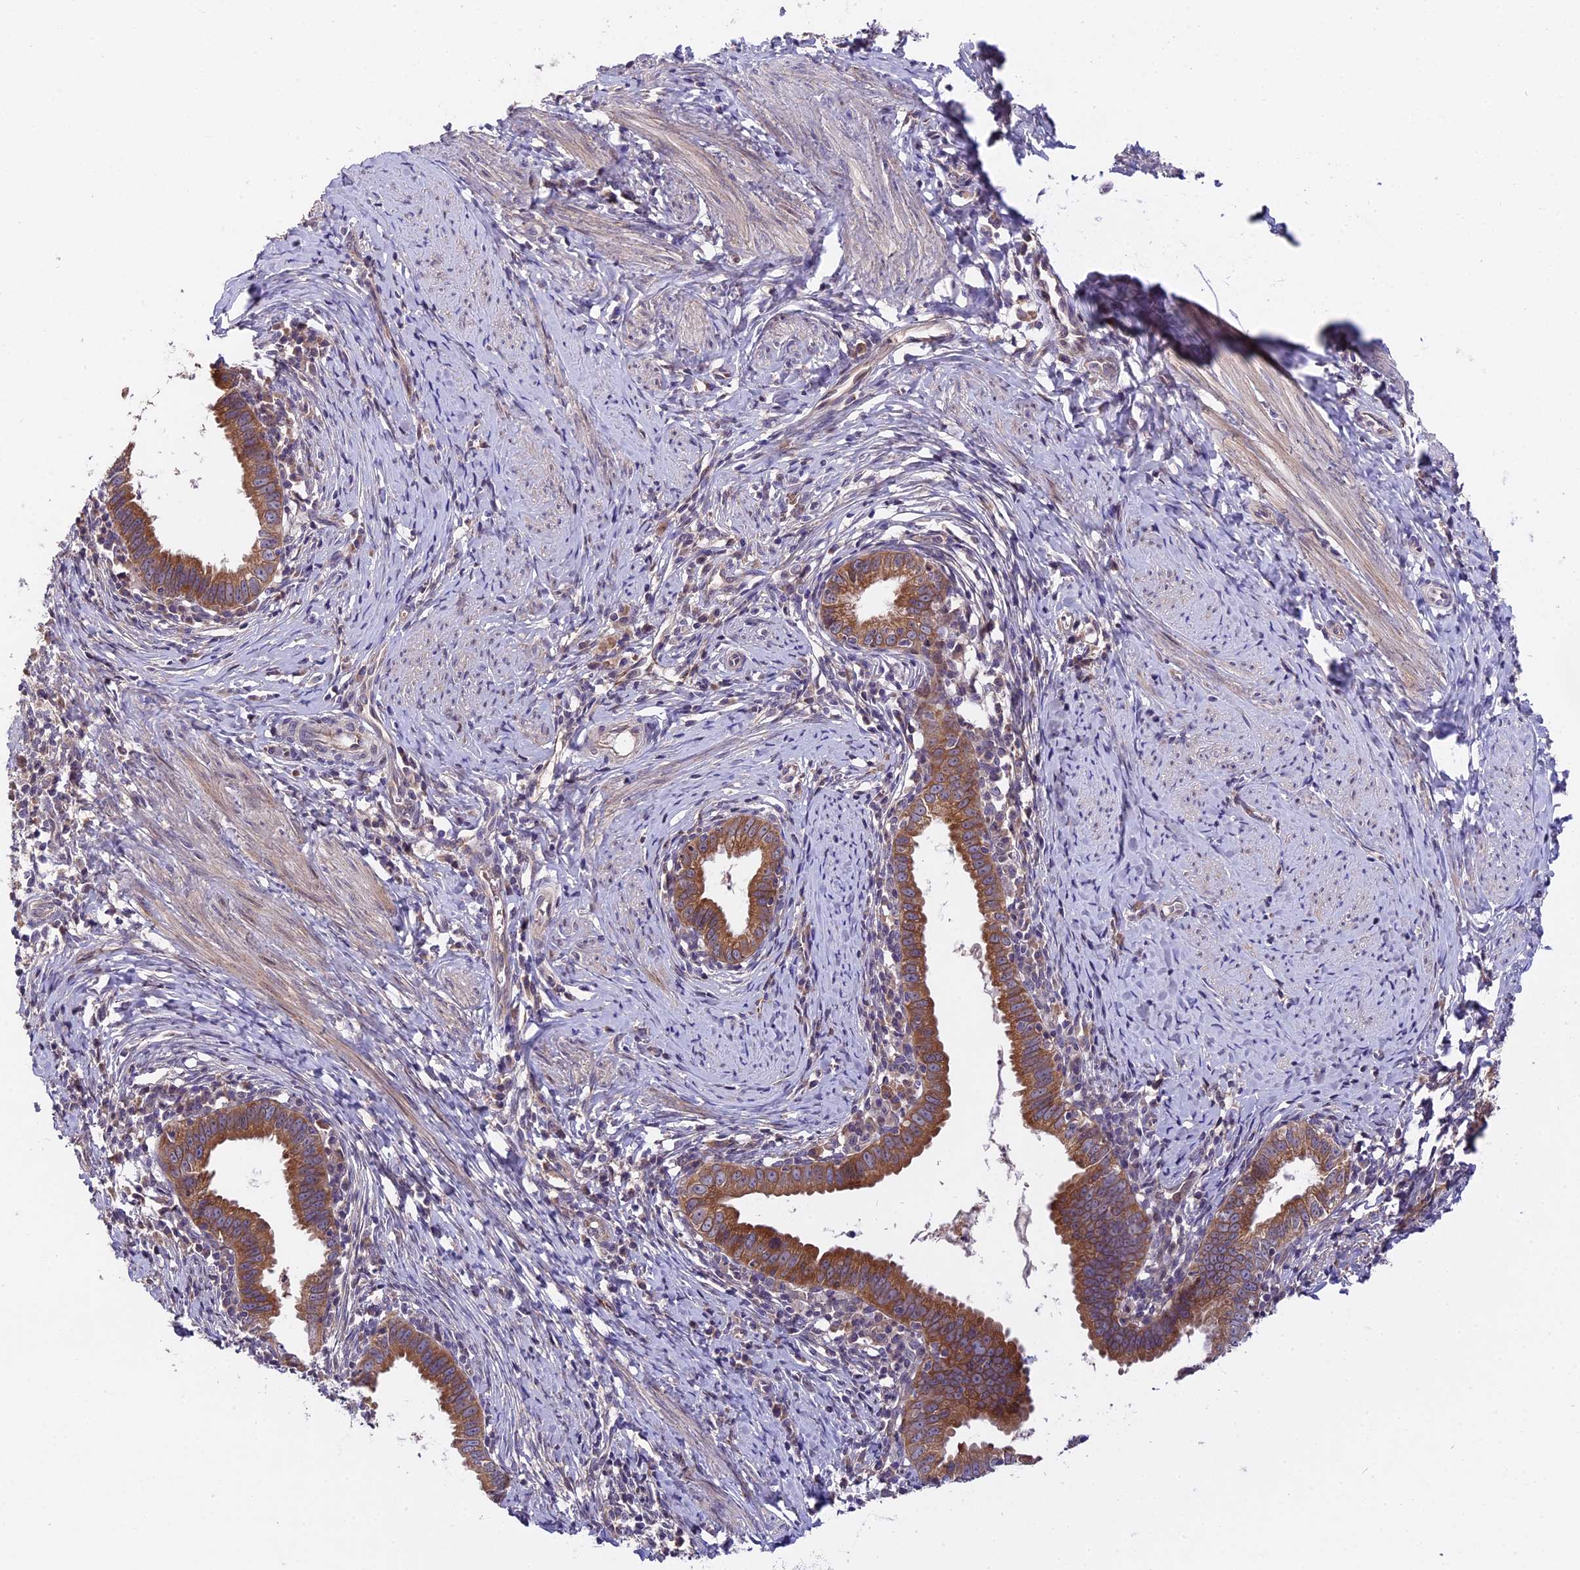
{"staining": {"intensity": "moderate", "quantity": ">75%", "location": "cytoplasmic/membranous"}, "tissue": "cervical cancer", "cell_type": "Tumor cells", "image_type": "cancer", "snomed": [{"axis": "morphology", "description": "Adenocarcinoma, NOS"}, {"axis": "topography", "description": "Cervix"}], "caption": "The immunohistochemical stain labels moderate cytoplasmic/membranous positivity in tumor cells of cervical cancer tissue.", "gene": "TRMT1", "patient": {"sex": "female", "age": 36}}